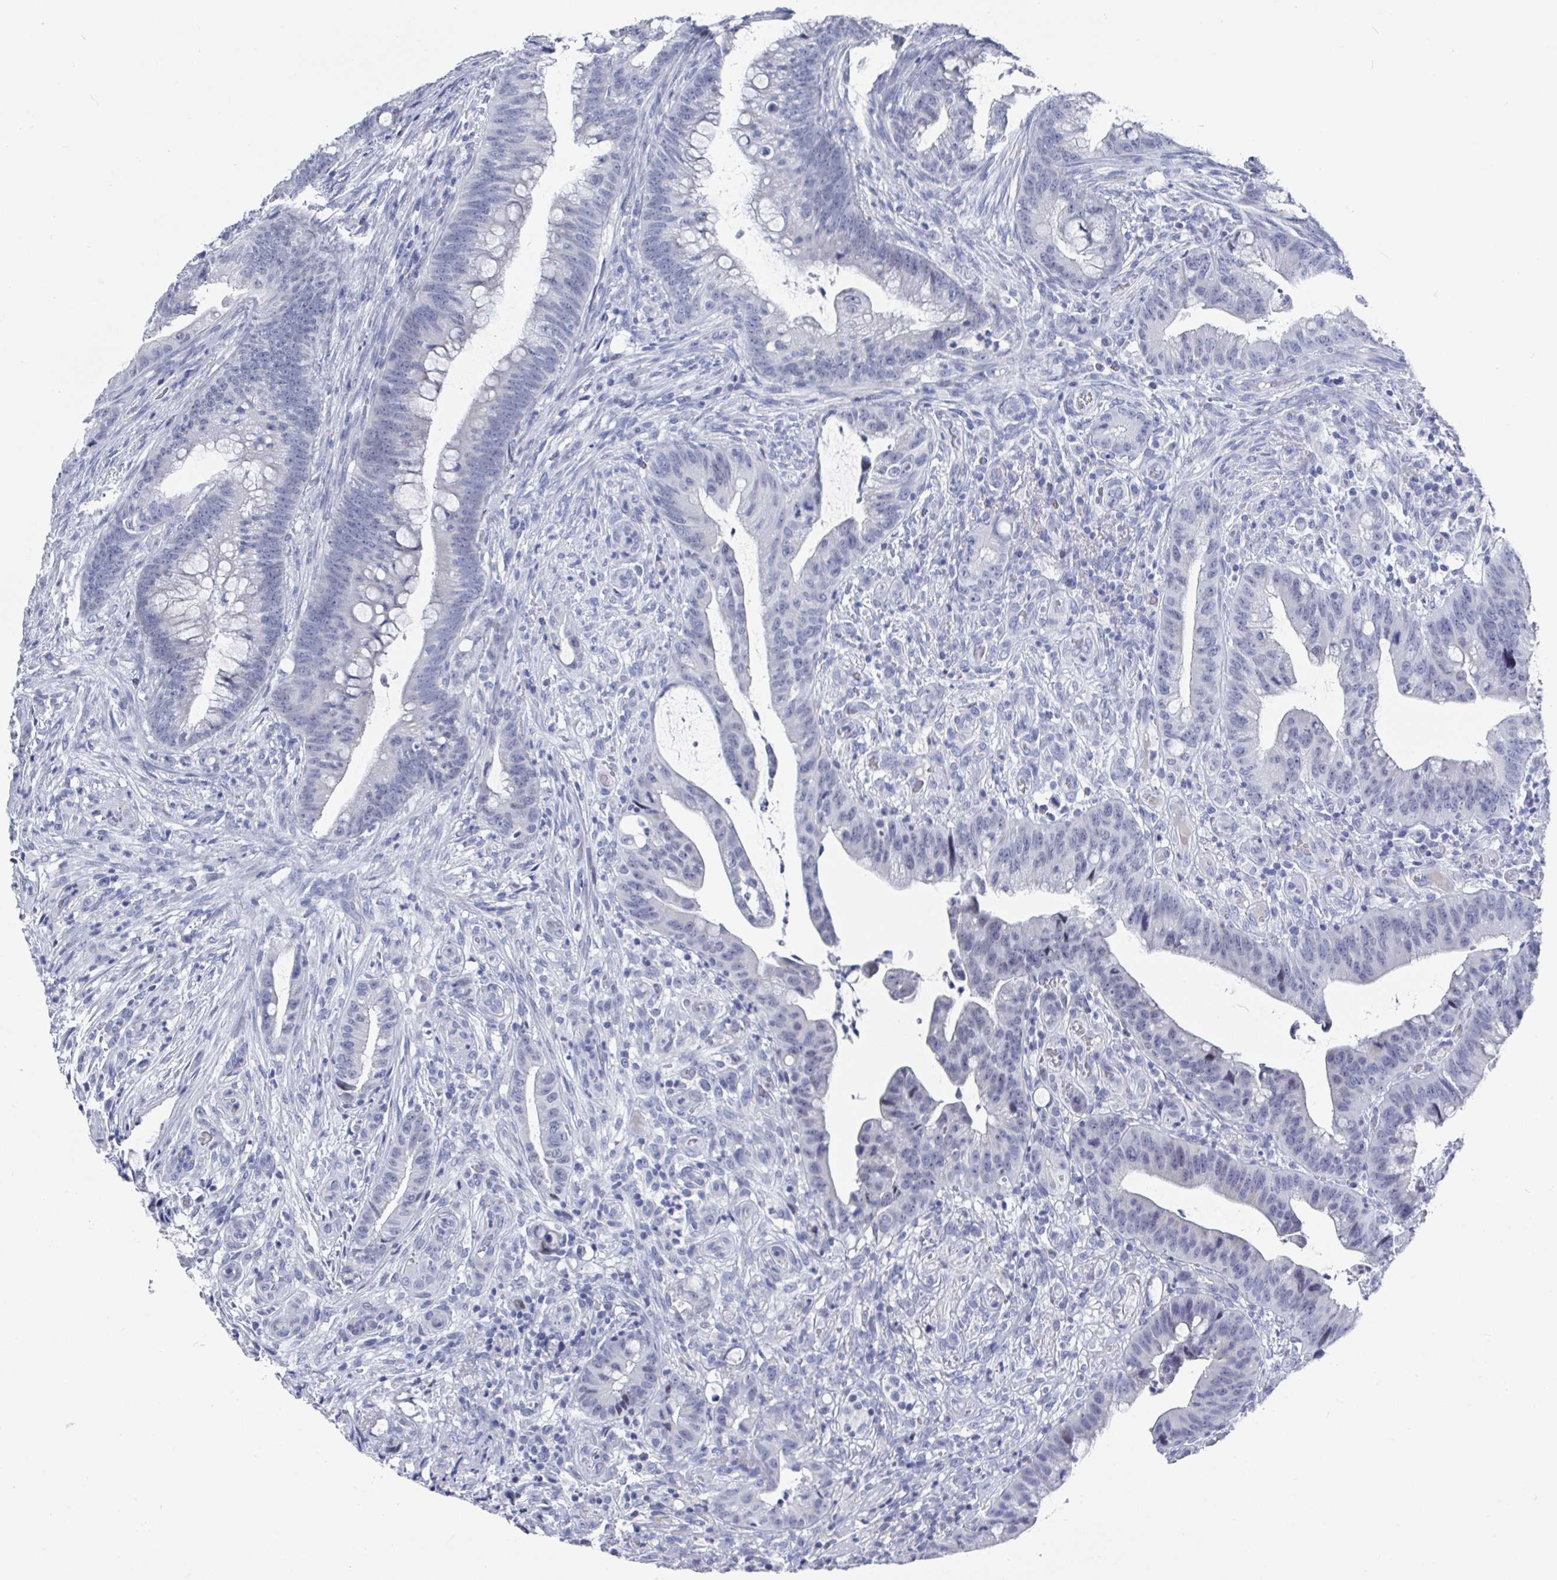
{"staining": {"intensity": "negative", "quantity": "none", "location": "none"}, "tissue": "colorectal cancer", "cell_type": "Tumor cells", "image_type": "cancer", "snomed": [{"axis": "morphology", "description": "Adenocarcinoma, NOS"}, {"axis": "topography", "description": "Colon"}], "caption": "High magnification brightfield microscopy of colorectal adenocarcinoma stained with DAB (brown) and counterstained with hematoxylin (blue): tumor cells show no significant staining.", "gene": "CAMKV", "patient": {"sex": "male", "age": 62}}